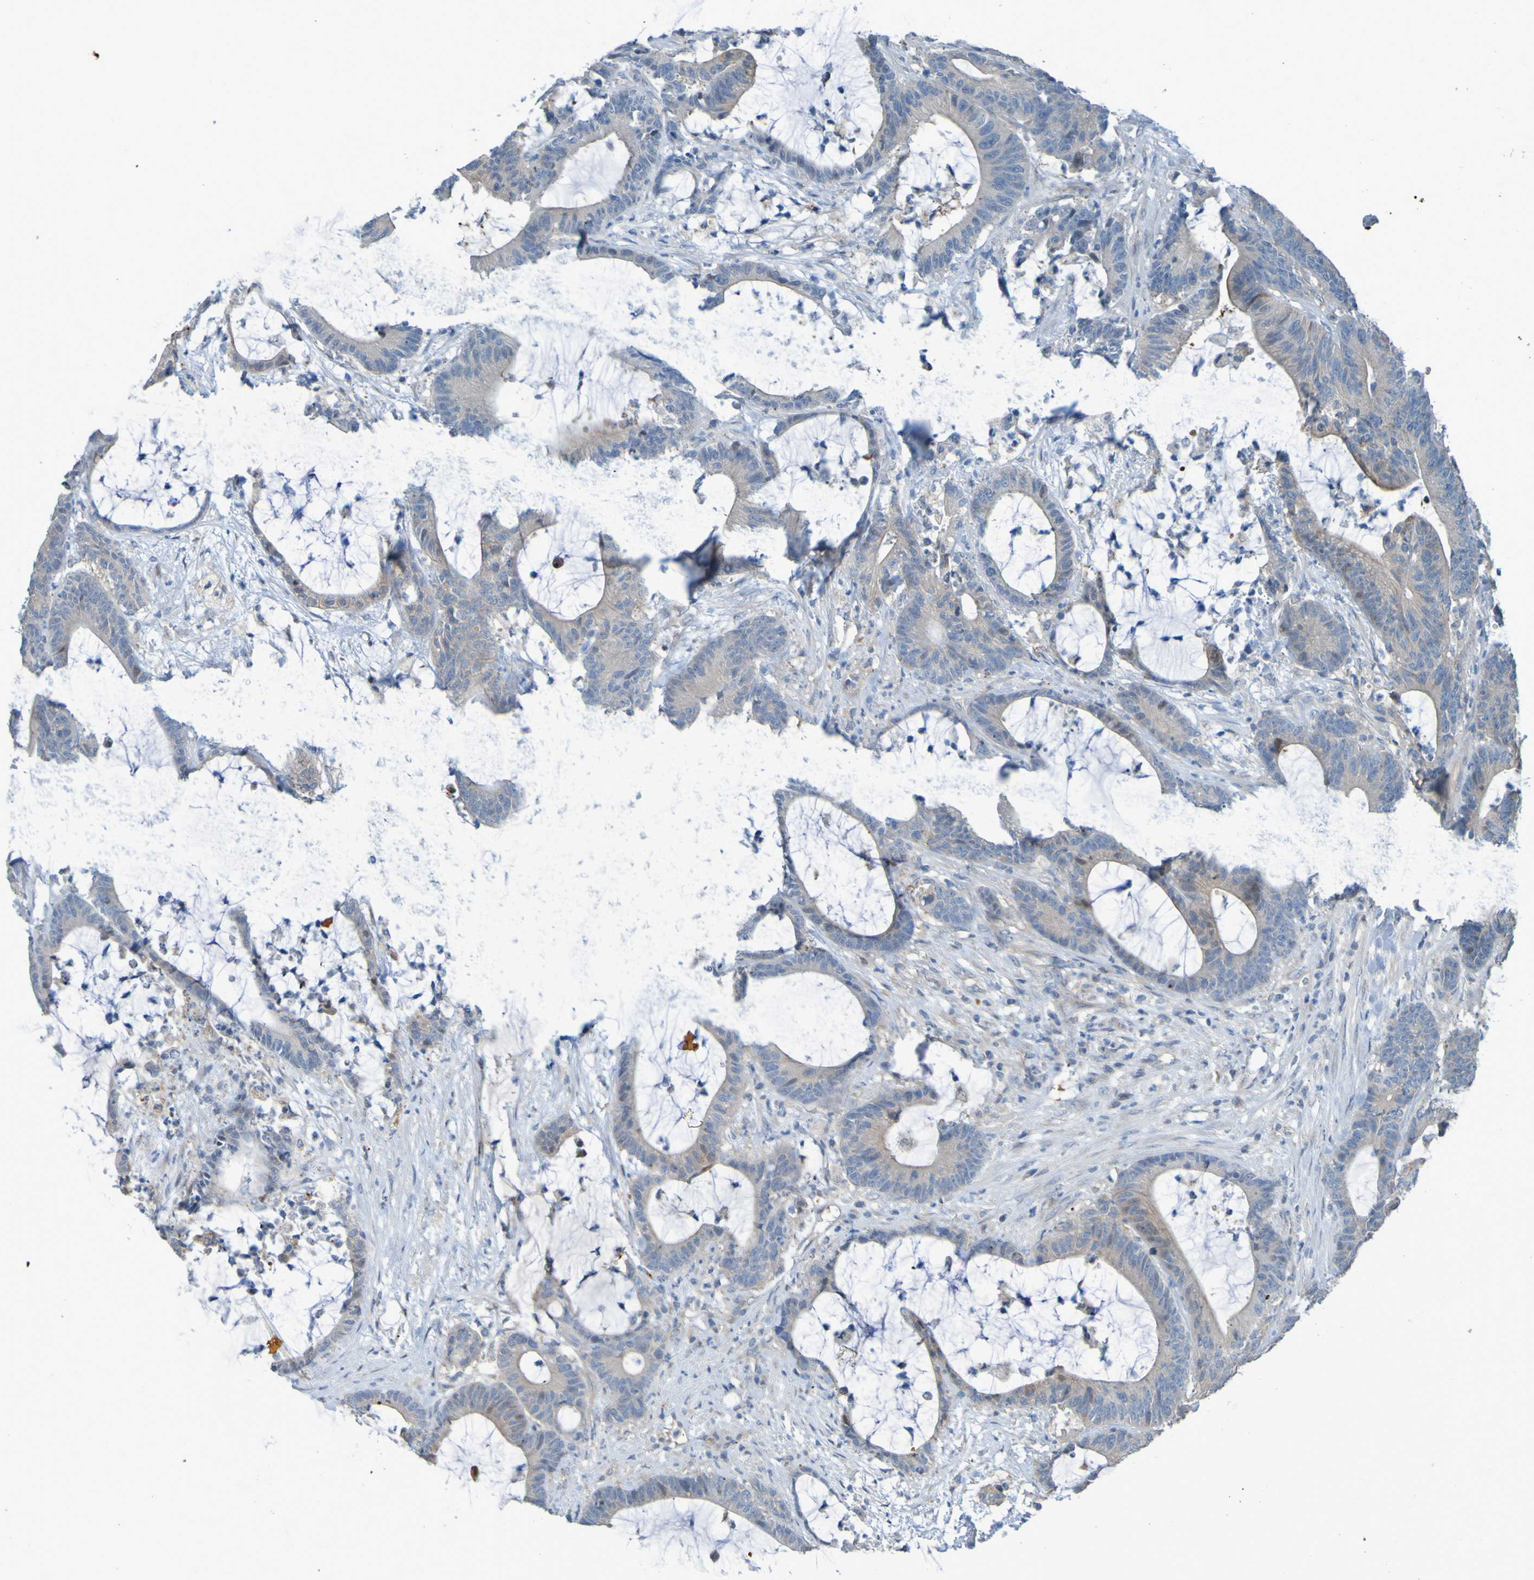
{"staining": {"intensity": "weak", "quantity": "25%-75%", "location": "cytoplasmic/membranous"}, "tissue": "colorectal cancer", "cell_type": "Tumor cells", "image_type": "cancer", "snomed": [{"axis": "morphology", "description": "Adenocarcinoma, NOS"}, {"axis": "topography", "description": "Colon"}], "caption": "Tumor cells display low levels of weak cytoplasmic/membranous expression in about 25%-75% of cells in adenocarcinoma (colorectal).", "gene": "NPRL3", "patient": {"sex": "female", "age": 84}}